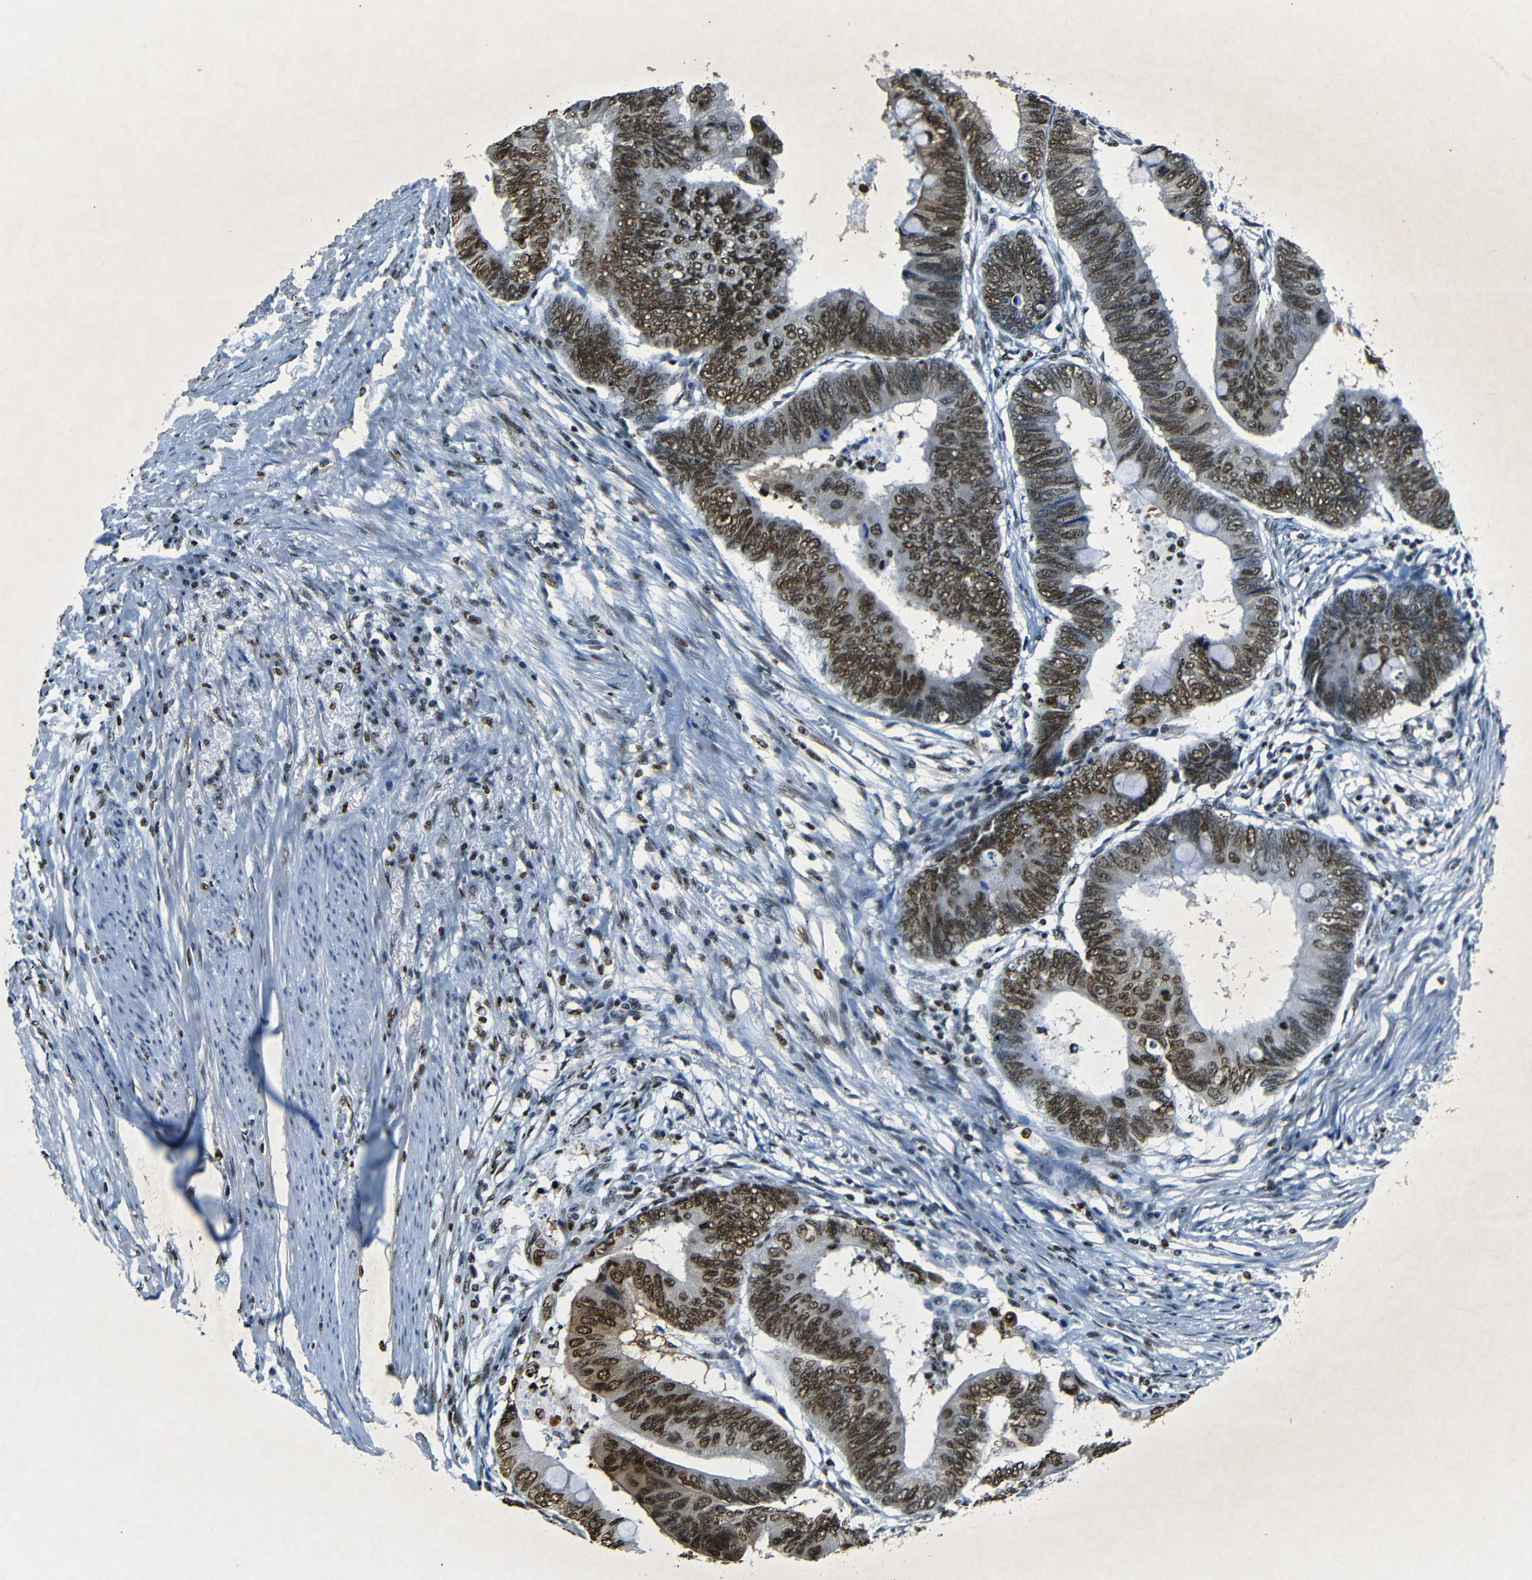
{"staining": {"intensity": "strong", "quantity": ">75%", "location": "nuclear"}, "tissue": "colorectal cancer", "cell_type": "Tumor cells", "image_type": "cancer", "snomed": [{"axis": "morphology", "description": "Normal tissue, NOS"}, {"axis": "morphology", "description": "Adenocarcinoma, NOS"}, {"axis": "topography", "description": "Rectum"}, {"axis": "topography", "description": "Peripheral nerve tissue"}], "caption": "The micrograph shows a brown stain indicating the presence of a protein in the nuclear of tumor cells in colorectal cancer (adenocarcinoma). The staining is performed using DAB (3,3'-diaminobenzidine) brown chromogen to label protein expression. The nuclei are counter-stained blue using hematoxylin.", "gene": "HMGN1", "patient": {"sex": "male", "age": 92}}